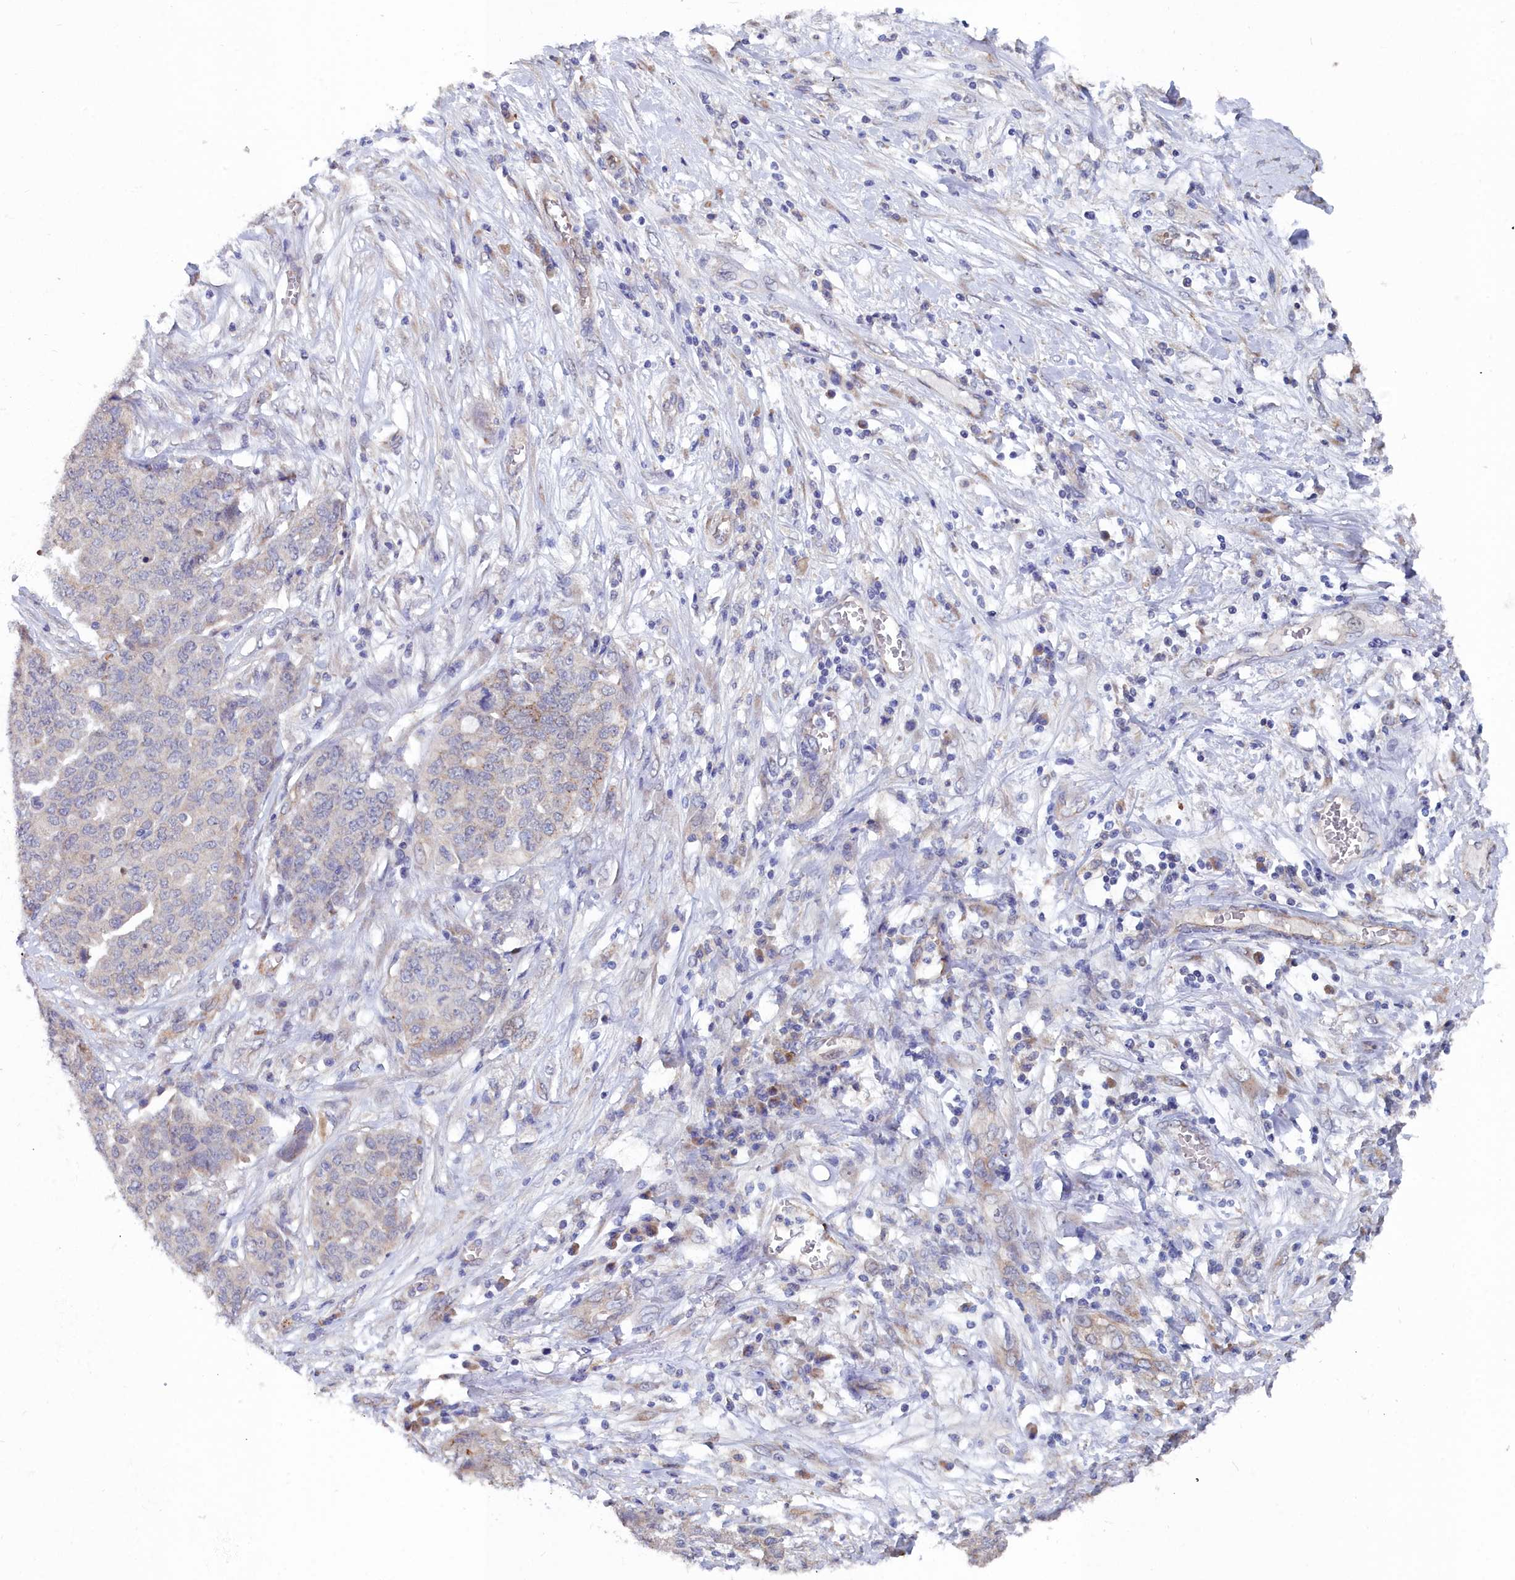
{"staining": {"intensity": "negative", "quantity": "none", "location": "none"}, "tissue": "ovarian cancer", "cell_type": "Tumor cells", "image_type": "cancer", "snomed": [{"axis": "morphology", "description": "Cystadenocarcinoma, serous, NOS"}, {"axis": "topography", "description": "Soft tissue"}, {"axis": "topography", "description": "Ovary"}], "caption": "The IHC photomicrograph has no significant staining in tumor cells of ovarian serous cystadenocarcinoma tissue.", "gene": "RDX", "patient": {"sex": "female", "age": 57}}